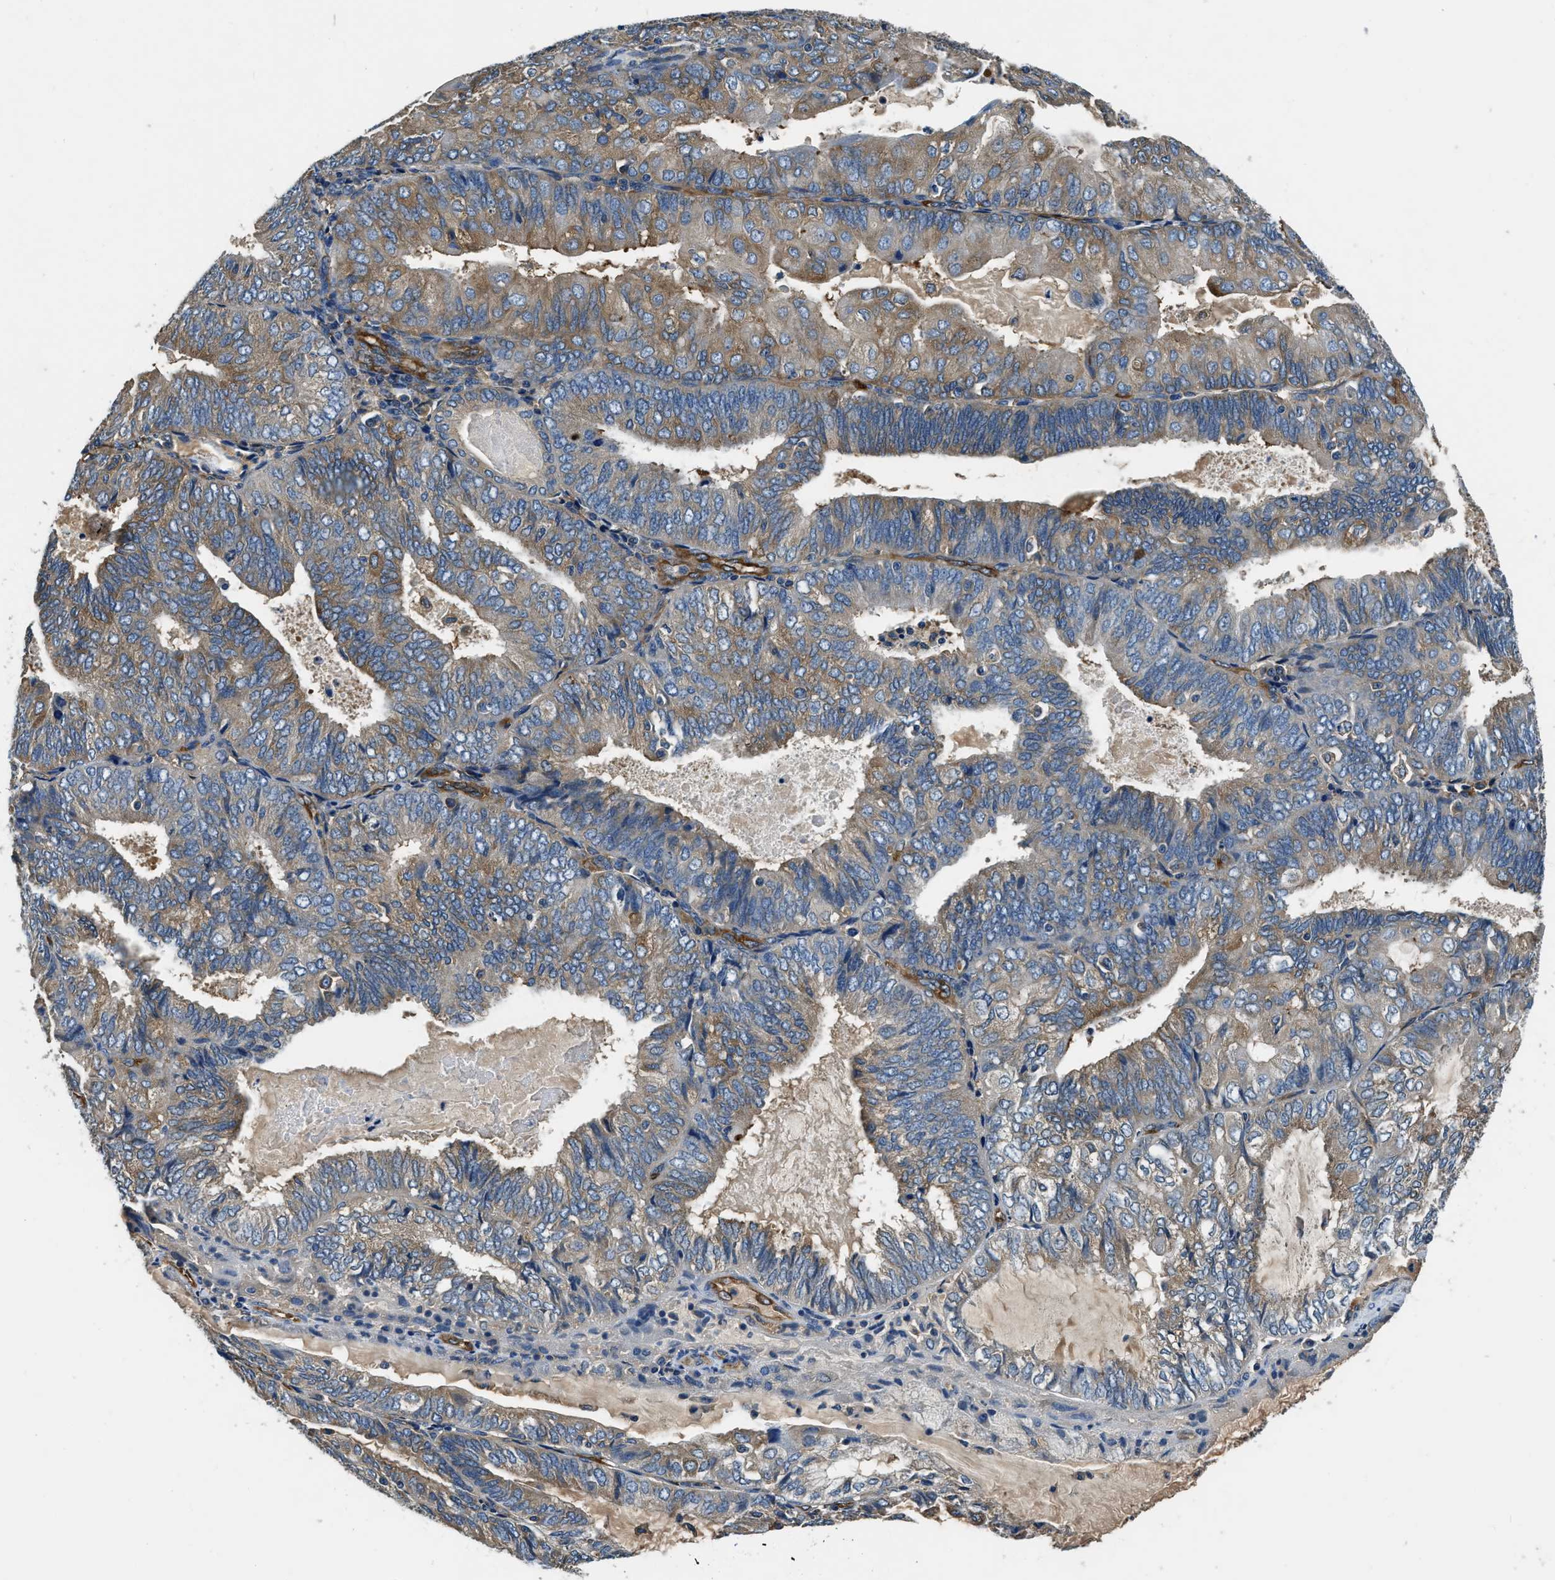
{"staining": {"intensity": "weak", "quantity": "25%-75%", "location": "cytoplasmic/membranous"}, "tissue": "endometrial cancer", "cell_type": "Tumor cells", "image_type": "cancer", "snomed": [{"axis": "morphology", "description": "Adenocarcinoma, NOS"}, {"axis": "topography", "description": "Endometrium"}], "caption": "Protein staining of endometrial cancer tissue reveals weak cytoplasmic/membranous expression in approximately 25%-75% of tumor cells.", "gene": "EEA1", "patient": {"sex": "female", "age": 81}}